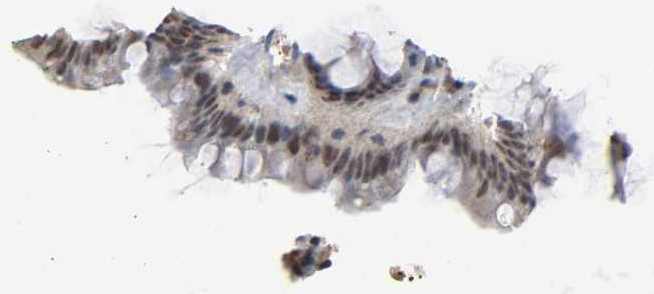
{"staining": {"intensity": "moderate", "quantity": ">75%", "location": "nuclear"}, "tissue": "rectum", "cell_type": "Glandular cells", "image_type": "normal", "snomed": [{"axis": "morphology", "description": "Normal tissue, NOS"}, {"axis": "topography", "description": "Rectum"}], "caption": "Rectum stained with DAB IHC exhibits medium levels of moderate nuclear staining in approximately >75% of glandular cells.", "gene": "KAT2B", "patient": {"sex": "male", "age": 92}}